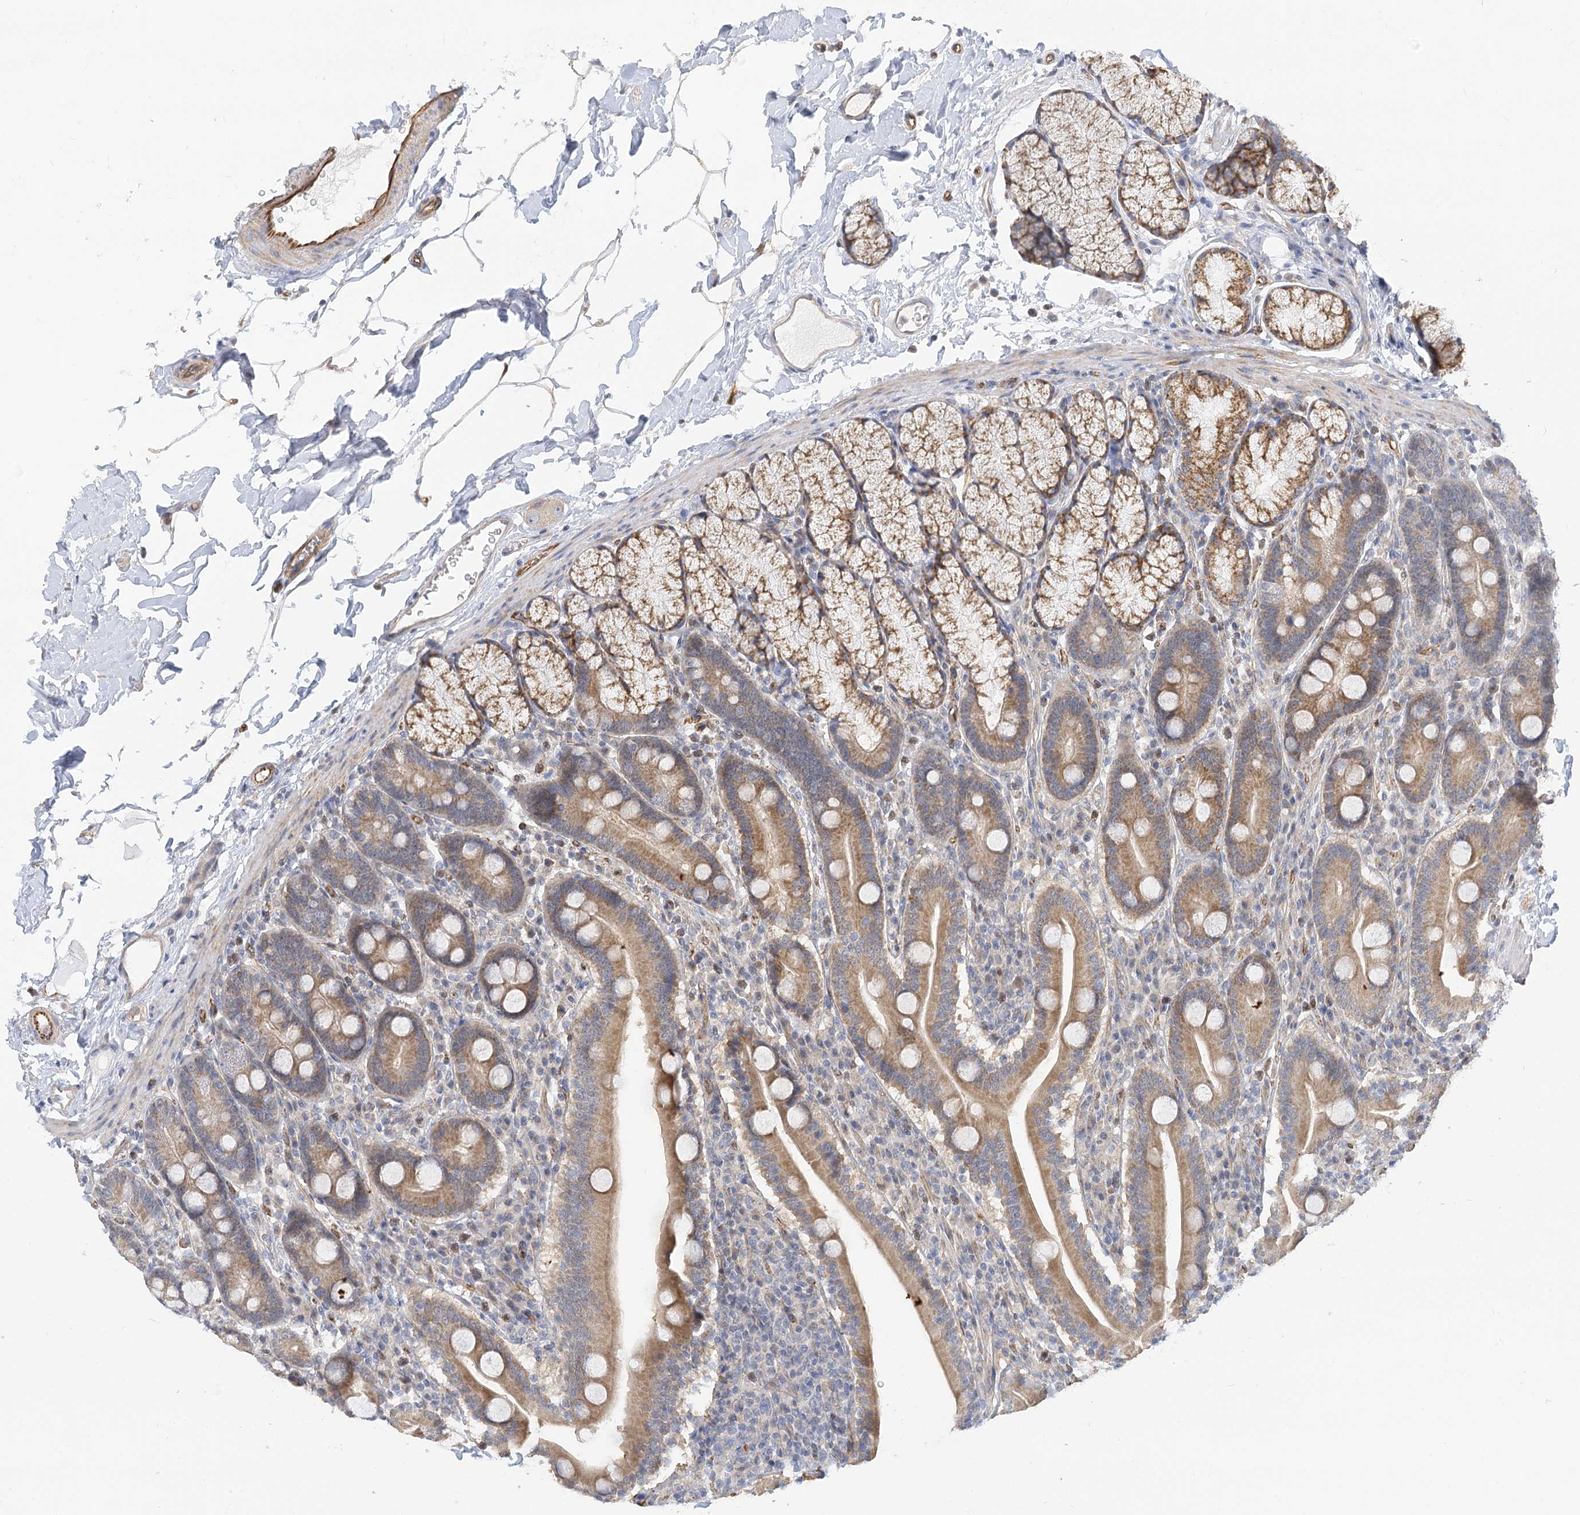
{"staining": {"intensity": "moderate", "quantity": ">75%", "location": "cytoplasmic/membranous"}, "tissue": "duodenum", "cell_type": "Glandular cells", "image_type": "normal", "snomed": [{"axis": "morphology", "description": "Normal tissue, NOS"}, {"axis": "topography", "description": "Duodenum"}], "caption": "High-power microscopy captured an IHC histopathology image of benign duodenum, revealing moderate cytoplasmic/membranous staining in approximately >75% of glandular cells.", "gene": "NELL2", "patient": {"sex": "male", "age": 35}}